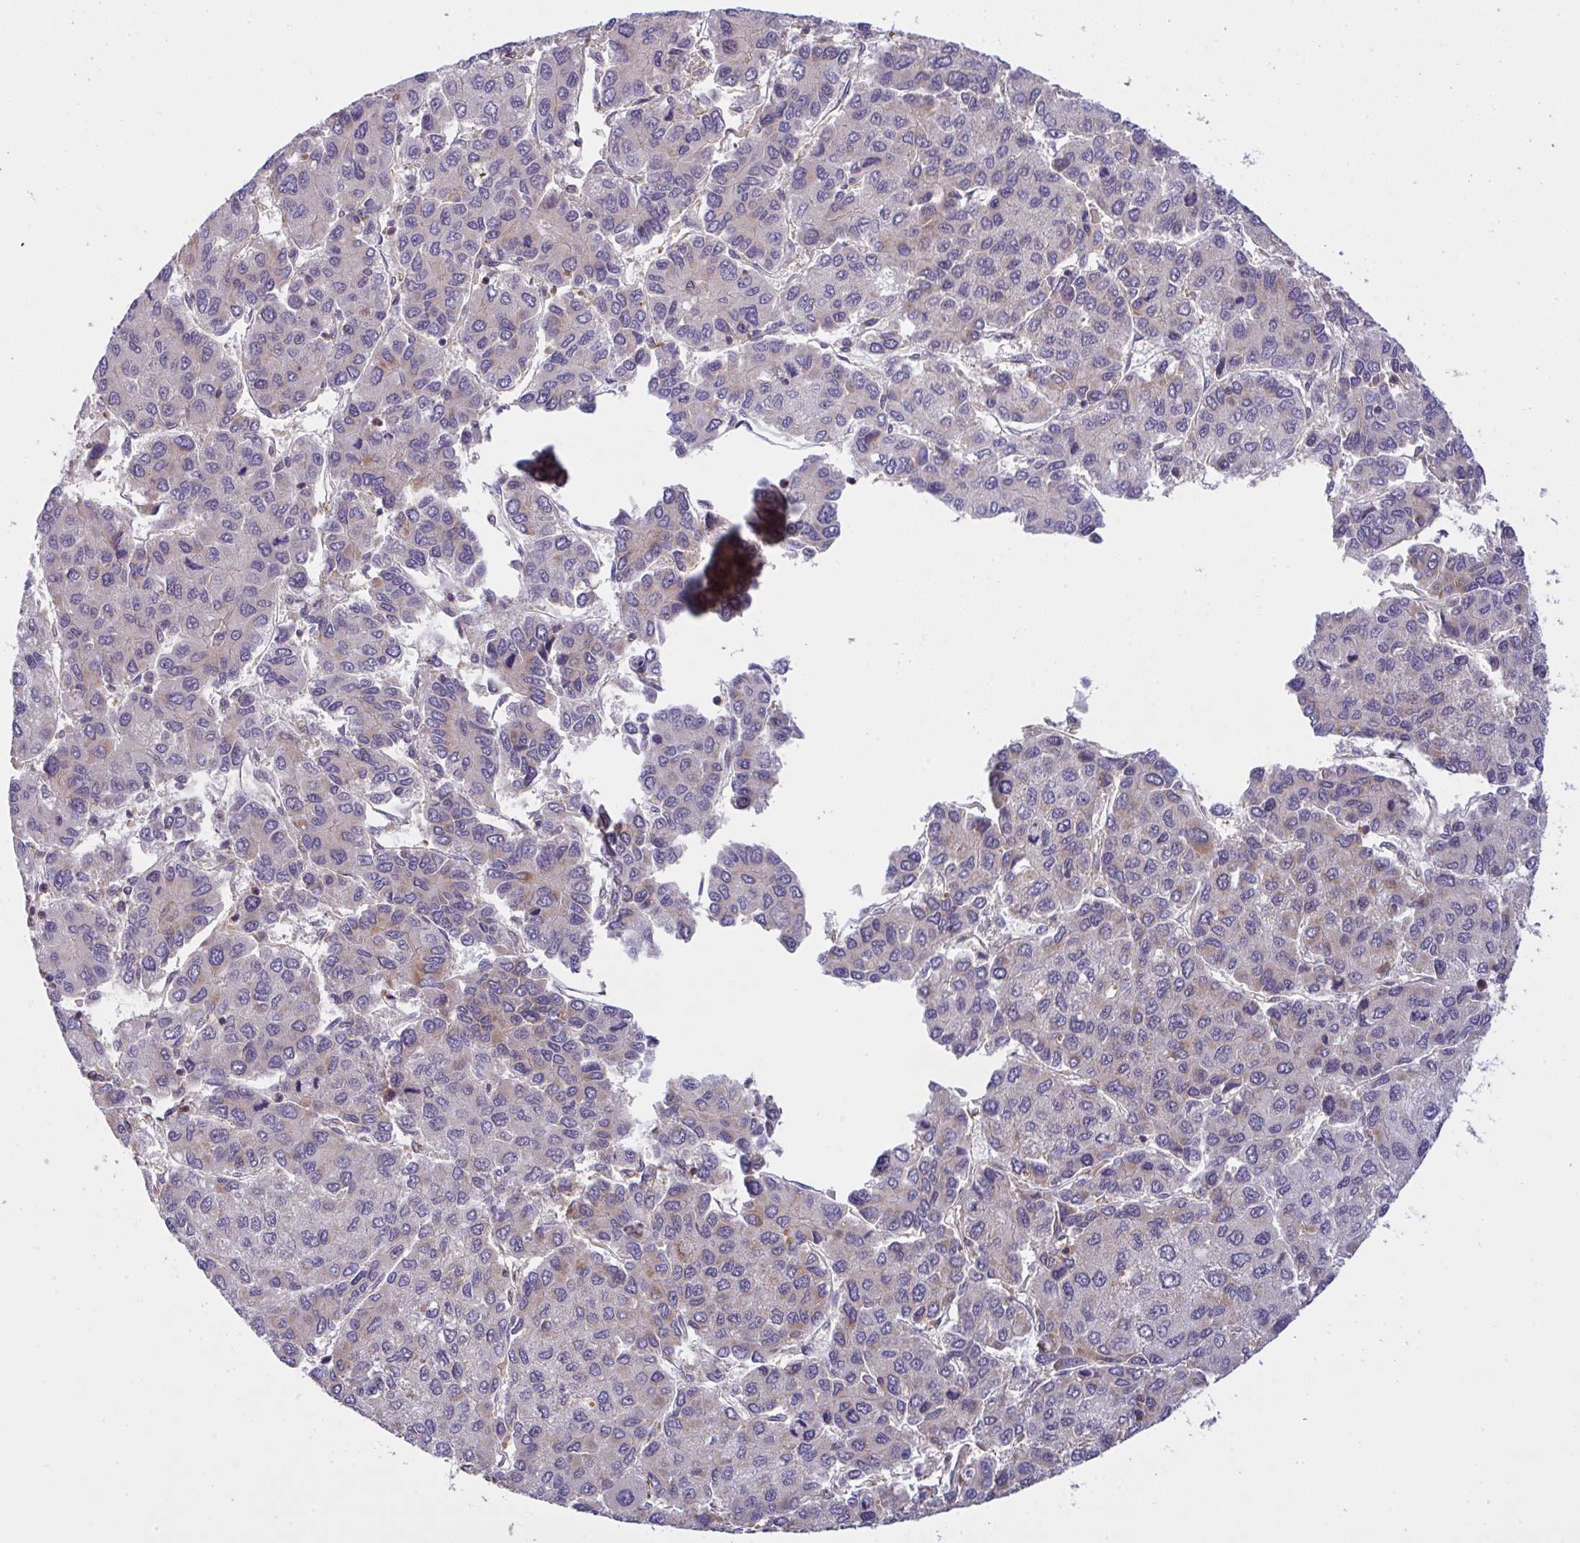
{"staining": {"intensity": "weak", "quantity": "<25%", "location": "cytoplasmic/membranous"}, "tissue": "liver cancer", "cell_type": "Tumor cells", "image_type": "cancer", "snomed": [{"axis": "morphology", "description": "Carcinoma, Hepatocellular, NOS"}, {"axis": "topography", "description": "Liver"}], "caption": "The IHC micrograph has no significant staining in tumor cells of liver cancer tissue. The staining is performed using DAB (3,3'-diaminobenzidine) brown chromogen with nuclei counter-stained in using hematoxylin.", "gene": "MICOS10", "patient": {"sex": "female", "age": 66}}